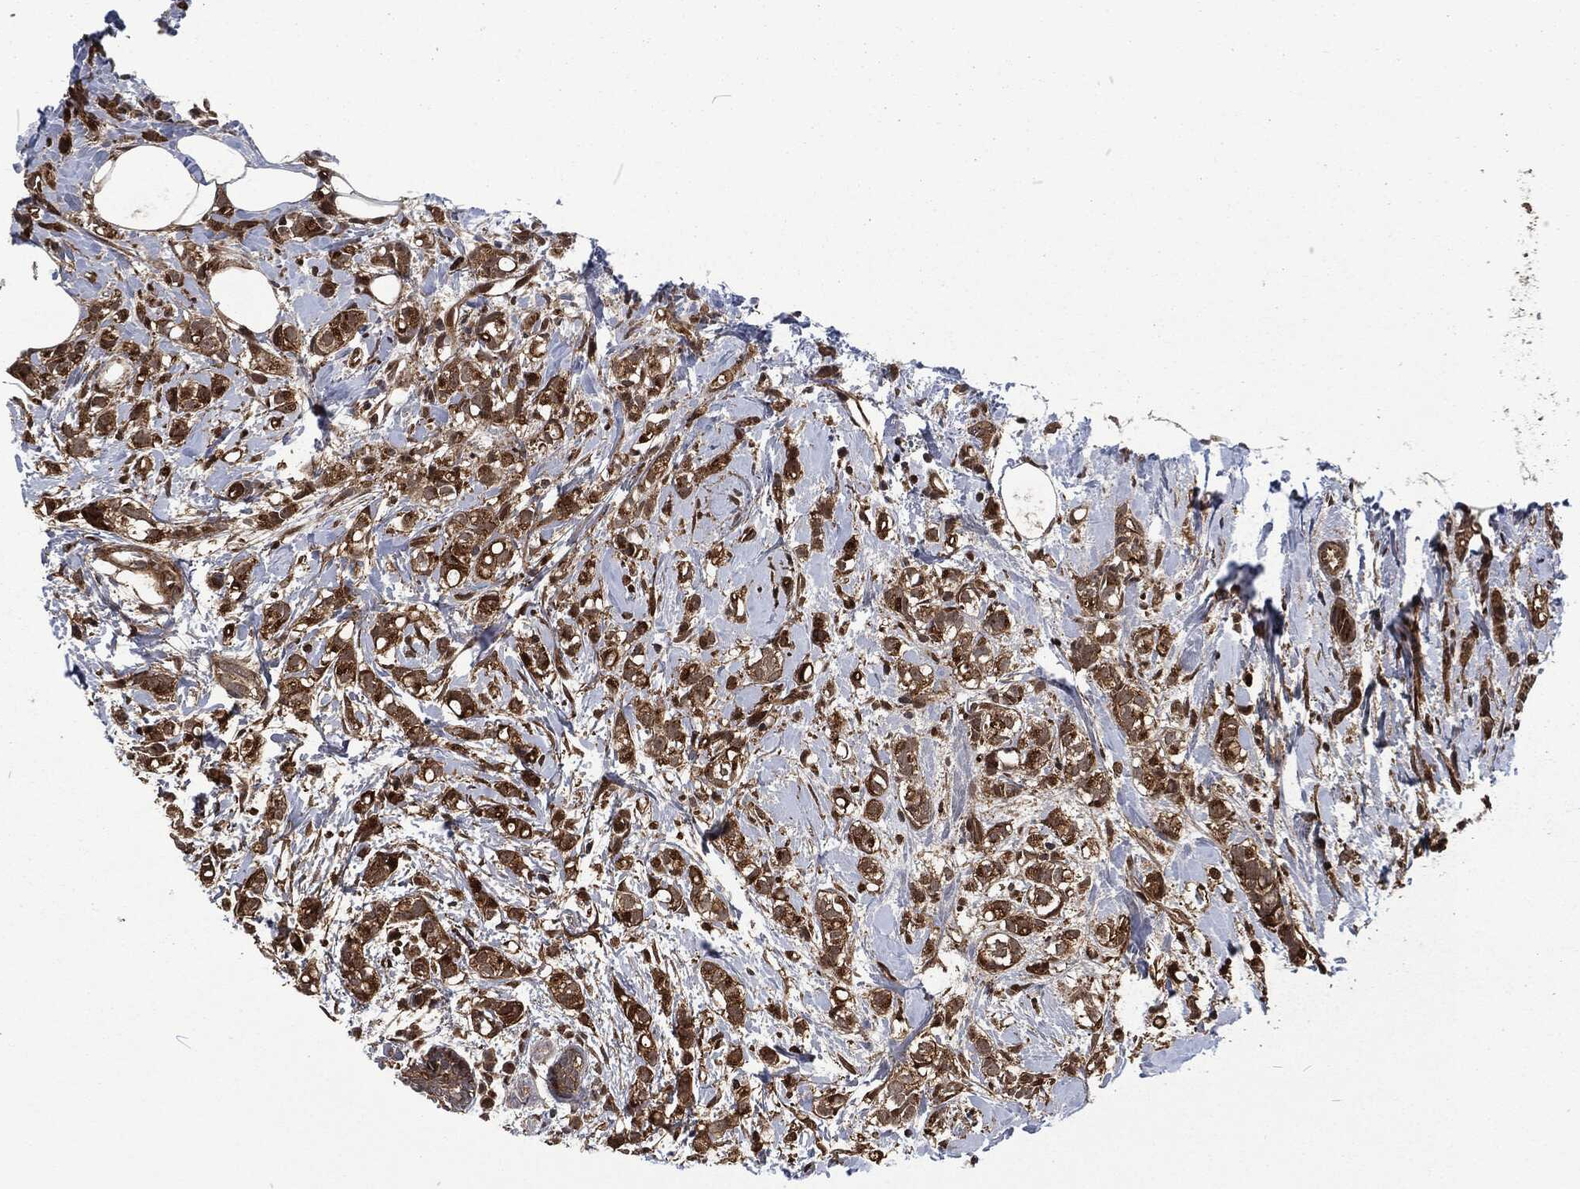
{"staining": {"intensity": "moderate", "quantity": ">75%", "location": "cytoplasmic/membranous"}, "tissue": "breast cancer", "cell_type": "Tumor cells", "image_type": "cancer", "snomed": [{"axis": "morphology", "description": "Normal tissue, NOS"}, {"axis": "morphology", "description": "Duct carcinoma"}, {"axis": "topography", "description": "Breast"}], "caption": "A medium amount of moderate cytoplasmic/membranous expression is present in approximately >75% of tumor cells in breast cancer (infiltrating ductal carcinoma) tissue. (DAB = brown stain, brightfield microscopy at high magnification).", "gene": "CMPK2", "patient": {"sex": "female", "age": 44}}